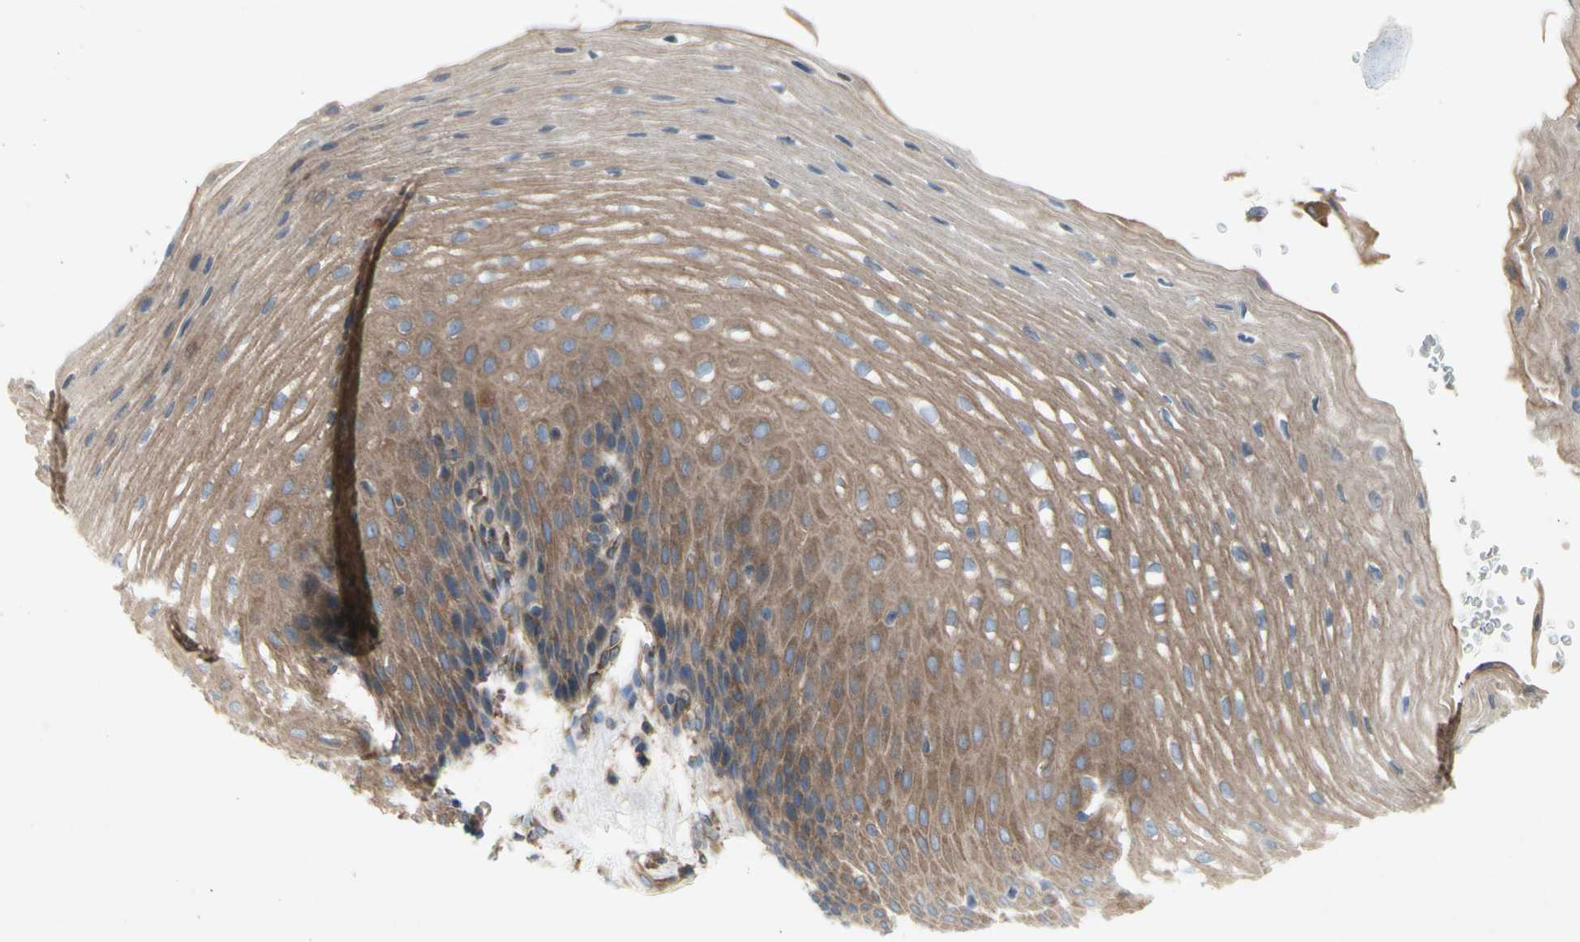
{"staining": {"intensity": "moderate", "quantity": "25%-75%", "location": "cytoplasmic/membranous"}, "tissue": "esophagus", "cell_type": "Squamous epithelial cells", "image_type": "normal", "snomed": [{"axis": "morphology", "description": "Normal tissue, NOS"}, {"axis": "topography", "description": "Esophagus"}], "caption": "Human esophagus stained with a brown dye reveals moderate cytoplasmic/membranous positive positivity in about 25%-75% of squamous epithelial cells.", "gene": "KLC1", "patient": {"sex": "male", "age": 48}}